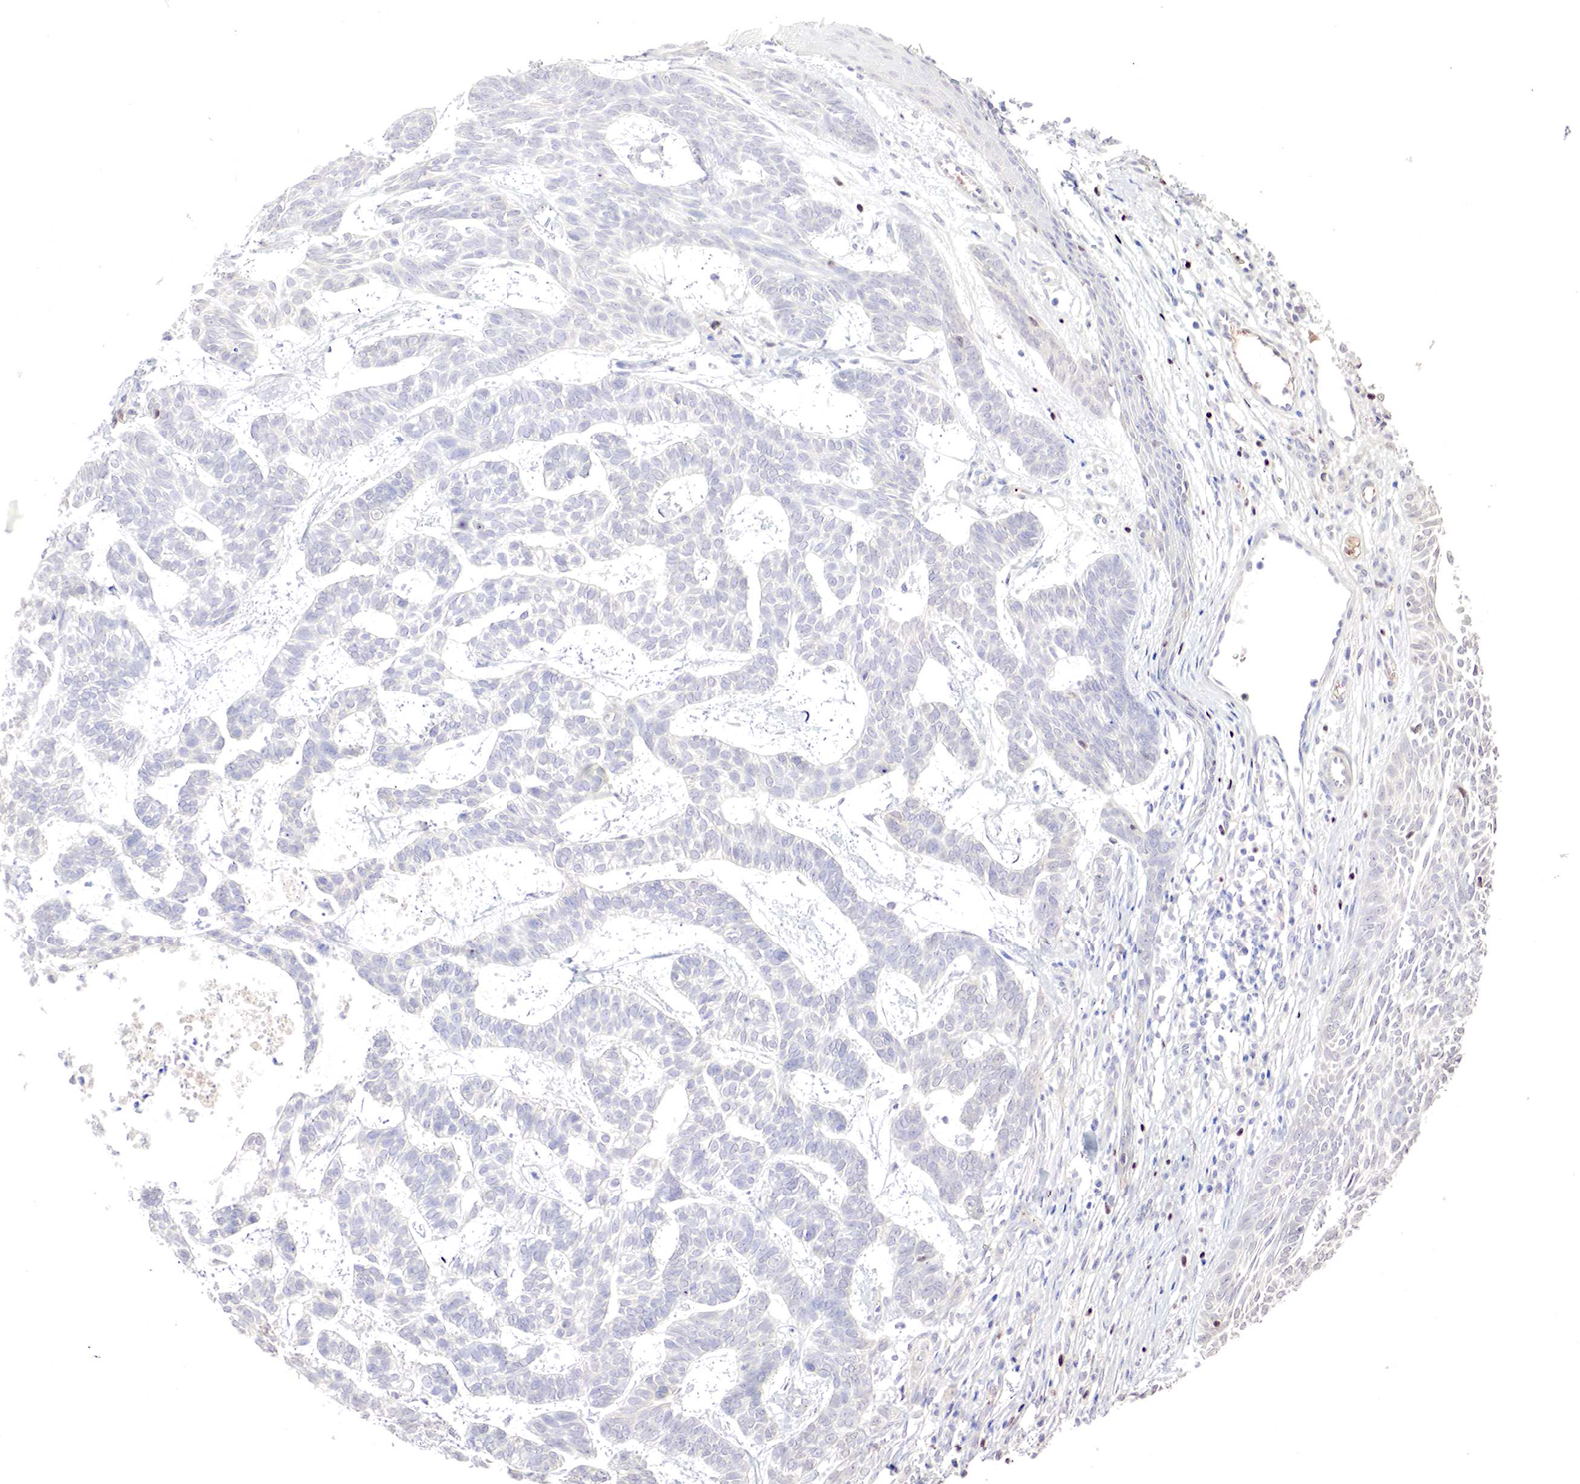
{"staining": {"intensity": "negative", "quantity": "none", "location": "none"}, "tissue": "skin cancer", "cell_type": "Tumor cells", "image_type": "cancer", "snomed": [{"axis": "morphology", "description": "Basal cell carcinoma"}, {"axis": "topography", "description": "Skin"}], "caption": "IHC of human skin cancer exhibits no staining in tumor cells.", "gene": "GATA1", "patient": {"sex": "male", "age": 75}}